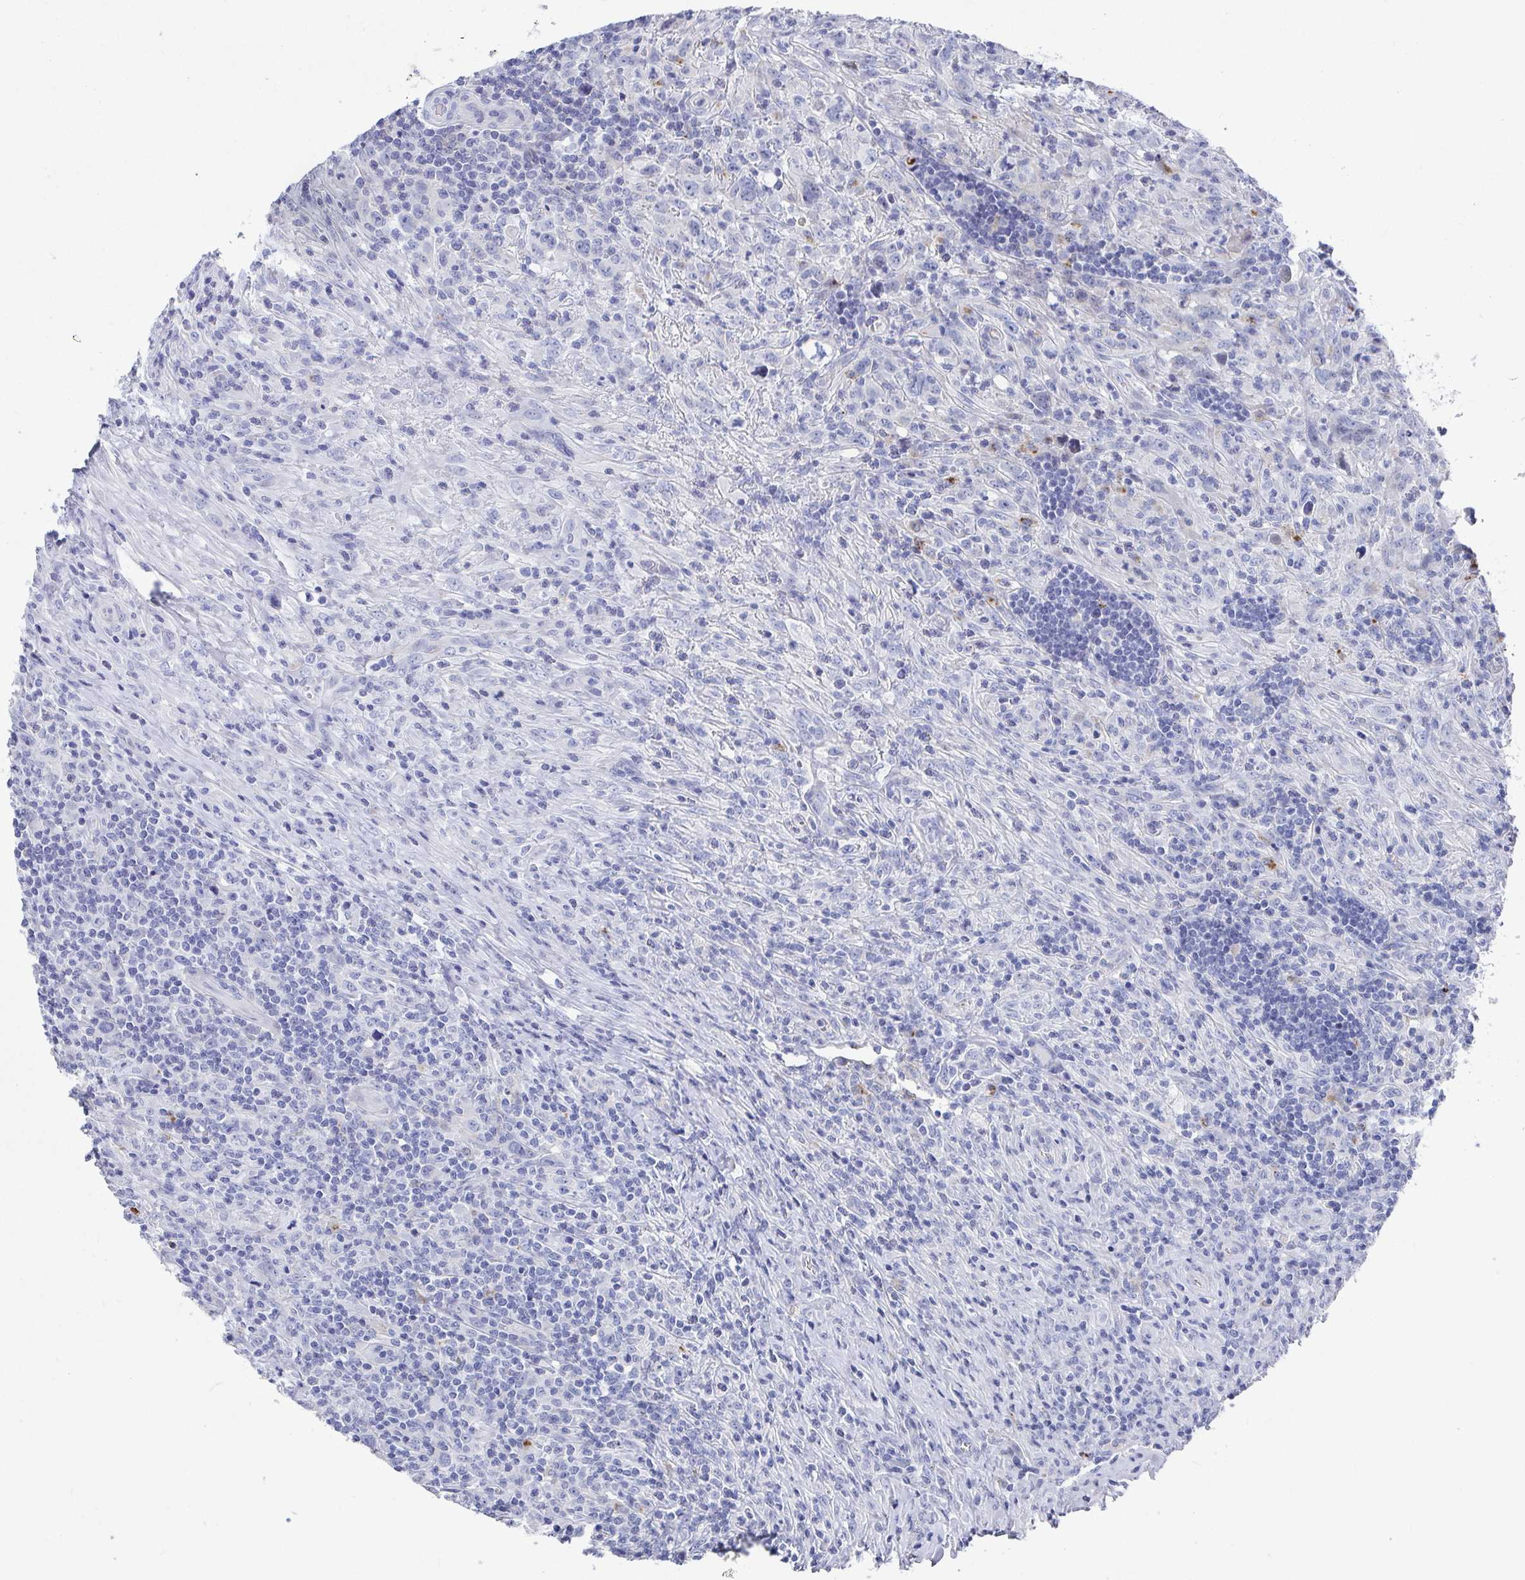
{"staining": {"intensity": "negative", "quantity": "none", "location": "none"}, "tissue": "lymphoma", "cell_type": "Tumor cells", "image_type": "cancer", "snomed": [{"axis": "morphology", "description": "Hodgkin's disease, NOS"}, {"axis": "topography", "description": "Lymph node"}], "caption": "The photomicrograph reveals no significant expression in tumor cells of Hodgkin's disease.", "gene": "ZFP82", "patient": {"sex": "female", "age": 18}}